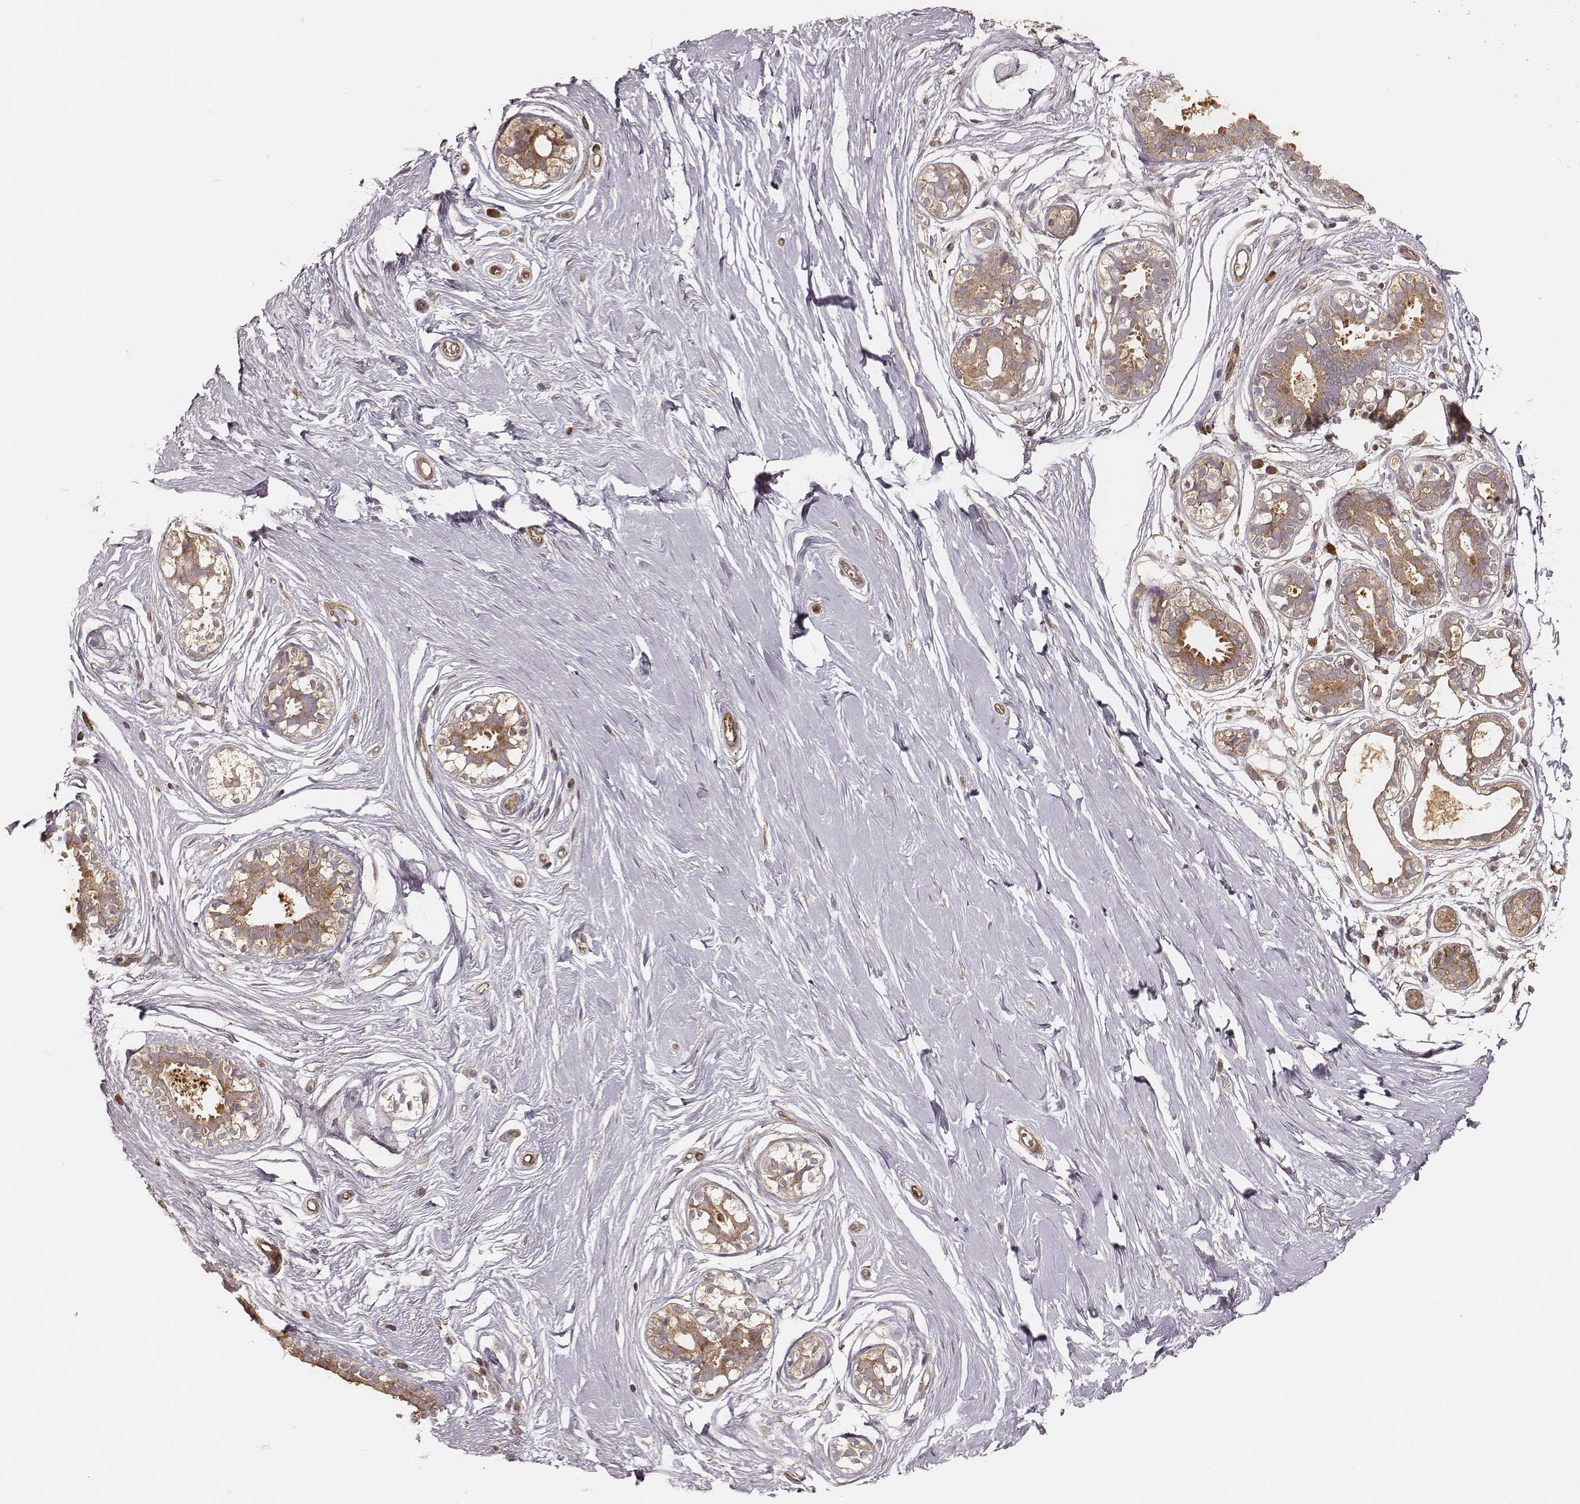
{"staining": {"intensity": "moderate", "quantity": ">75%", "location": "cytoplasmic/membranous"}, "tissue": "breast", "cell_type": "Adipocytes", "image_type": "normal", "snomed": [{"axis": "morphology", "description": "Normal tissue, NOS"}, {"axis": "topography", "description": "Breast"}], "caption": "Immunohistochemistry of normal breast exhibits medium levels of moderate cytoplasmic/membranous positivity in about >75% of adipocytes. Using DAB (brown) and hematoxylin (blue) stains, captured at high magnification using brightfield microscopy.", "gene": "CARS1", "patient": {"sex": "female", "age": 49}}